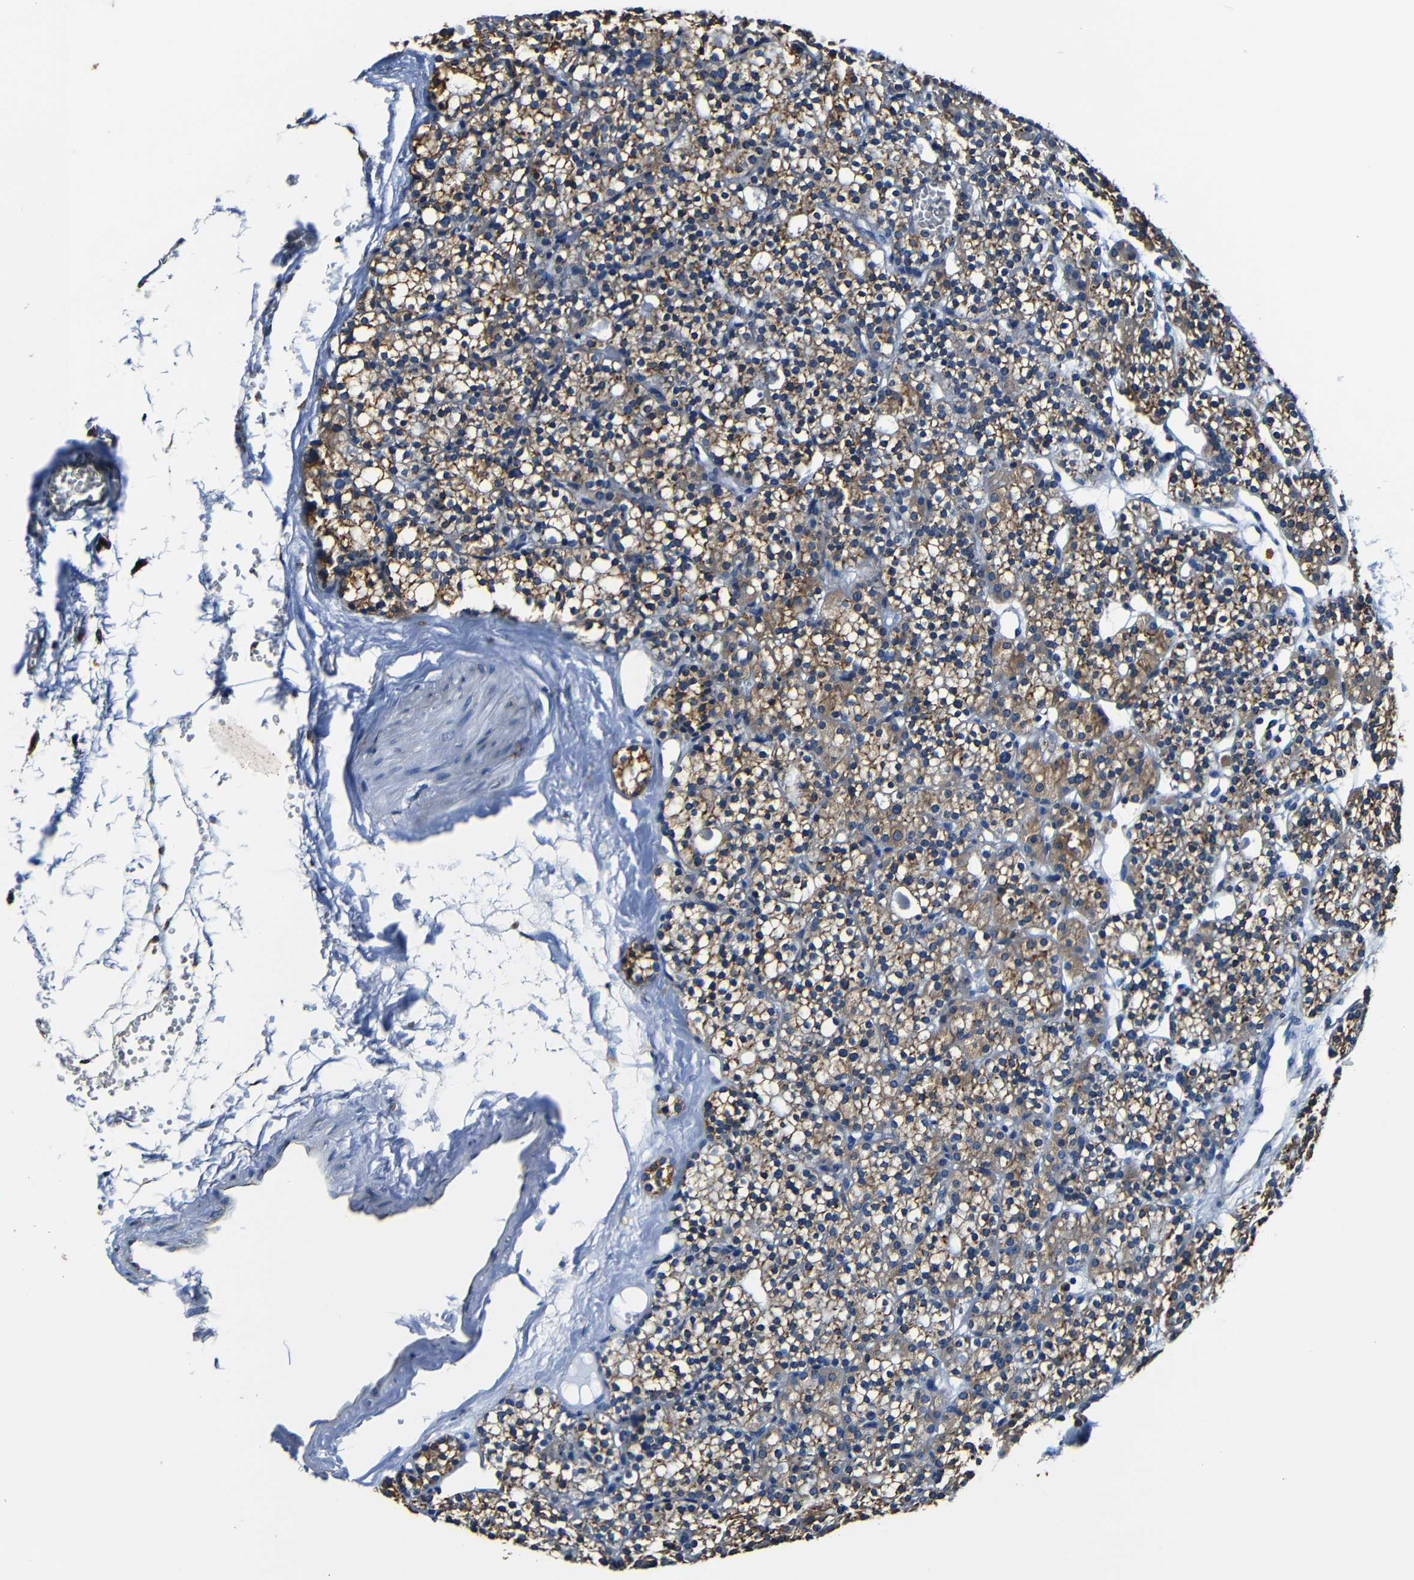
{"staining": {"intensity": "moderate", "quantity": ">75%", "location": "cytoplasmic/membranous"}, "tissue": "parathyroid gland", "cell_type": "Glandular cells", "image_type": "normal", "snomed": [{"axis": "morphology", "description": "Normal tissue, NOS"}, {"axis": "topography", "description": "Parathyroid gland"}], "caption": "Immunohistochemistry (IHC) staining of unremarkable parathyroid gland, which shows medium levels of moderate cytoplasmic/membranous positivity in about >75% of glandular cells indicating moderate cytoplasmic/membranous protein expression. The staining was performed using DAB (brown) for protein detection and nuclei were counterstained in hematoxylin (blue).", "gene": "RRBP1", "patient": {"sex": "female", "age": 64}}